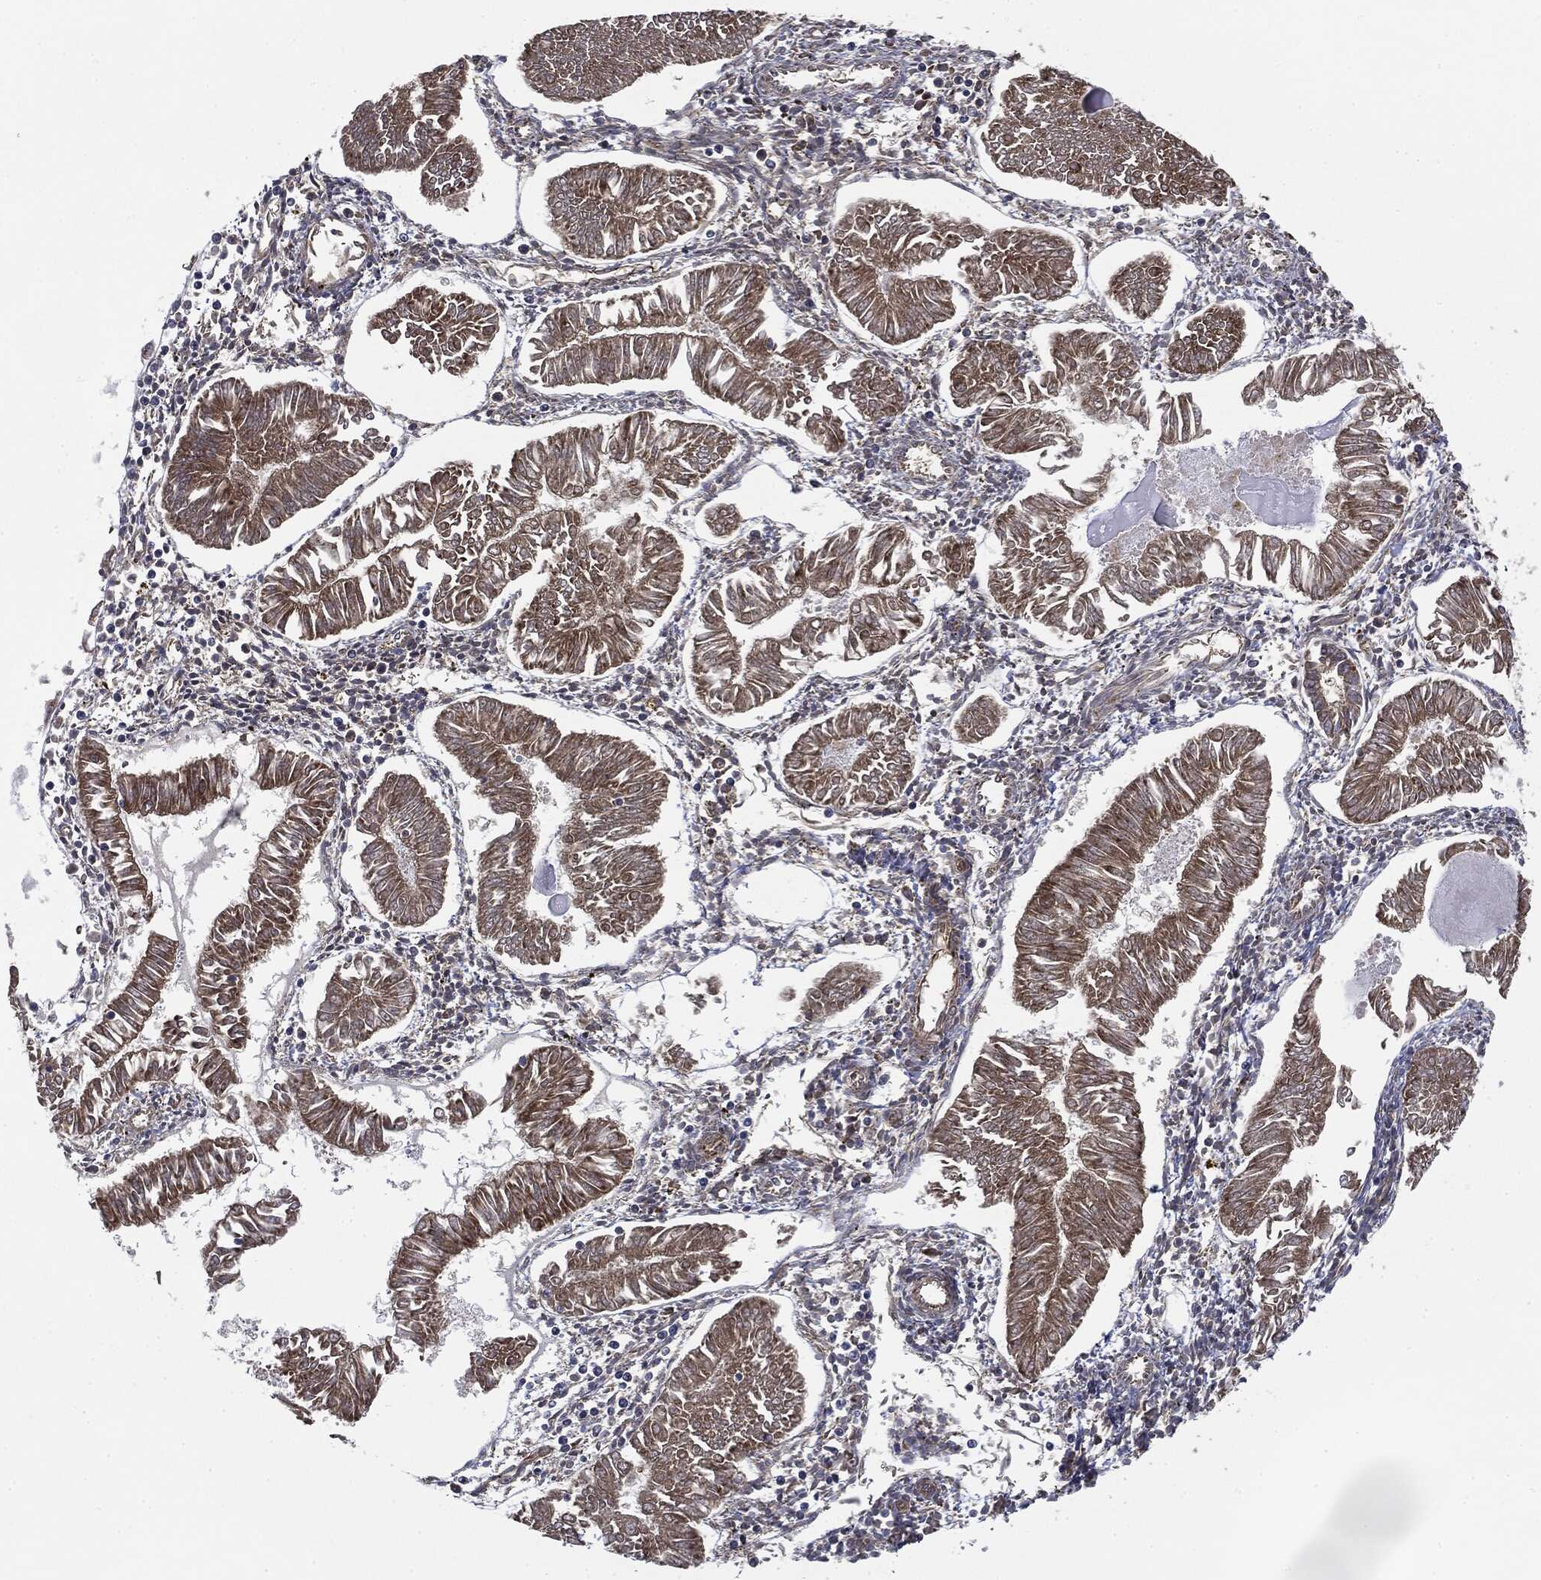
{"staining": {"intensity": "weak", "quantity": ">75%", "location": "cytoplasmic/membranous"}, "tissue": "endometrial cancer", "cell_type": "Tumor cells", "image_type": "cancer", "snomed": [{"axis": "morphology", "description": "Adenocarcinoma, NOS"}, {"axis": "topography", "description": "Endometrium"}], "caption": "Immunohistochemistry (IHC) histopathology image of neoplastic tissue: adenocarcinoma (endometrial) stained using immunohistochemistry (IHC) reveals low levels of weak protein expression localized specifically in the cytoplasmic/membranous of tumor cells, appearing as a cytoplasmic/membranous brown color.", "gene": "EIF2AK2", "patient": {"sex": "female", "age": 53}}